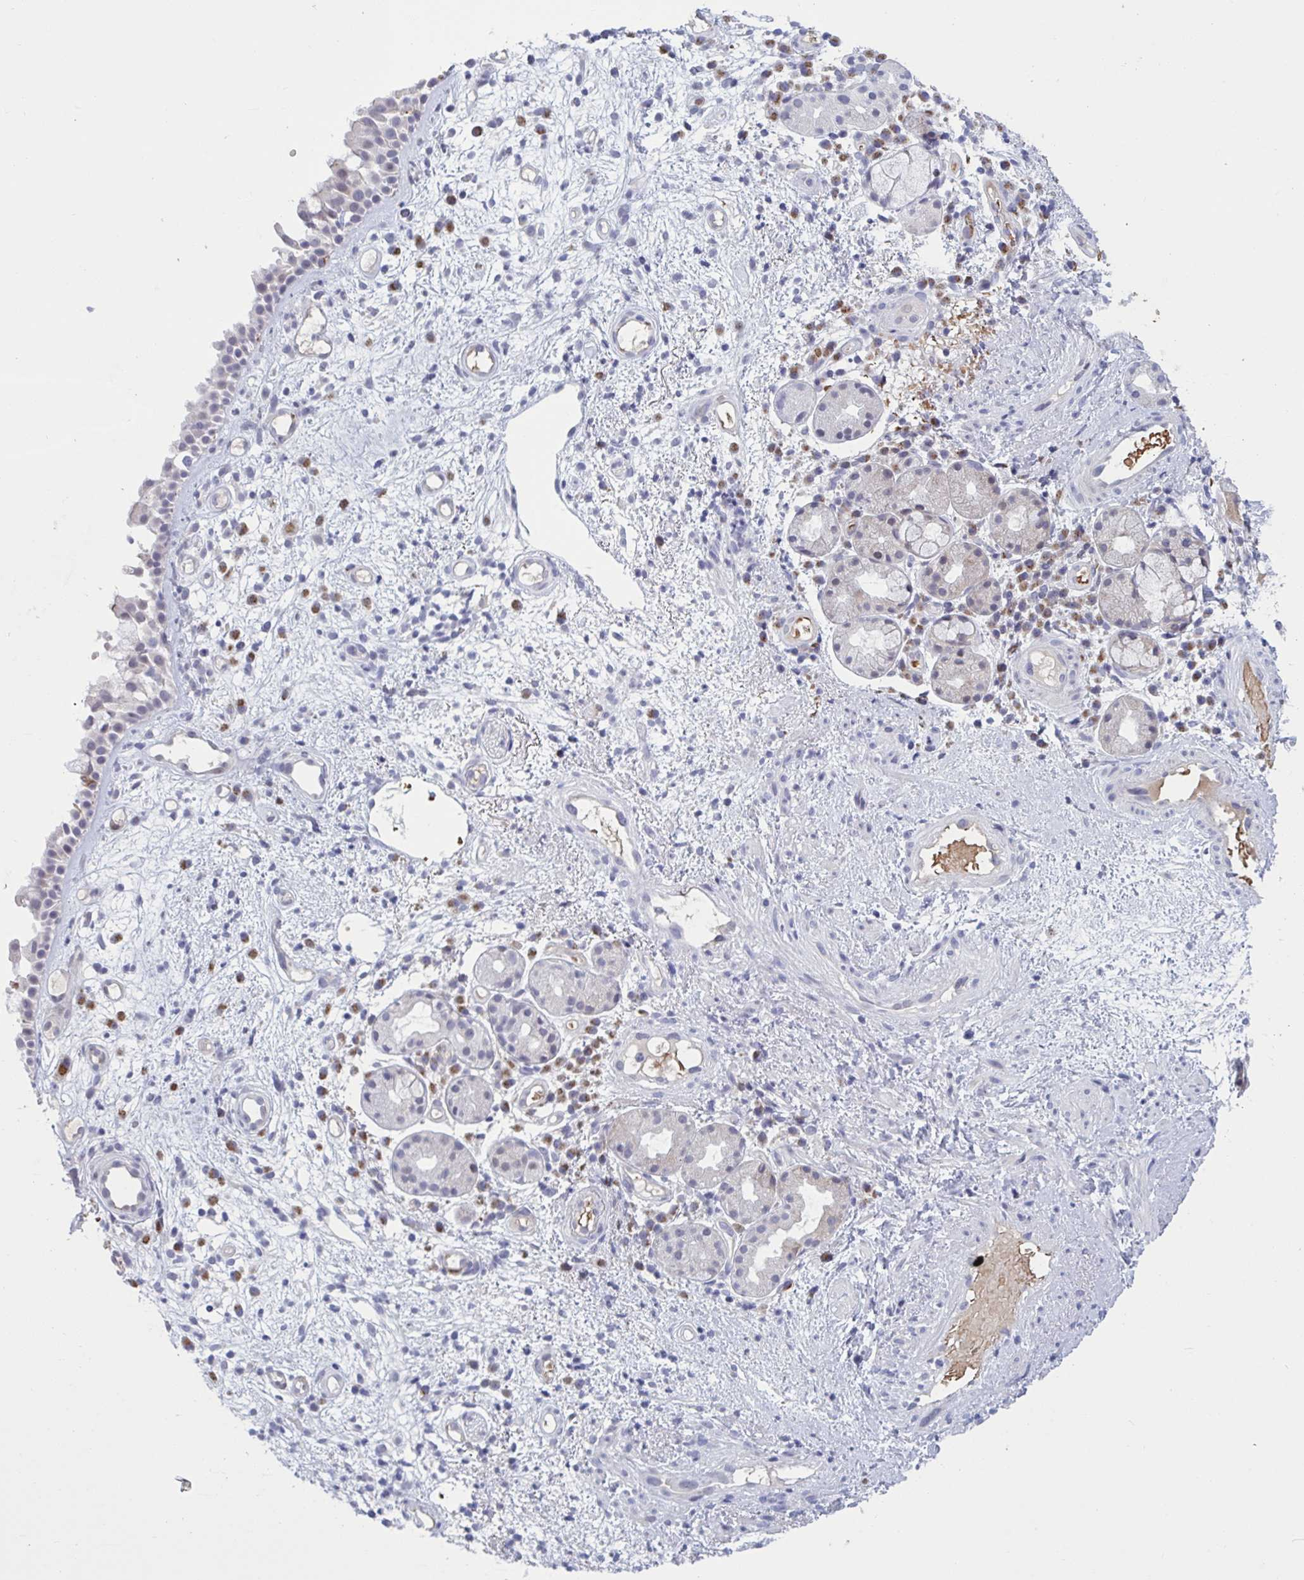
{"staining": {"intensity": "negative", "quantity": "none", "location": "none"}, "tissue": "nasopharynx", "cell_type": "Respiratory epithelial cells", "image_type": "normal", "snomed": [{"axis": "morphology", "description": "Normal tissue, NOS"}, {"axis": "morphology", "description": "Inflammation, NOS"}, {"axis": "topography", "description": "Nasopharynx"}], "caption": "High magnification brightfield microscopy of benign nasopharynx stained with DAB (brown) and counterstained with hematoxylin (blue): respiratory epithelial cells show no significant expression. Brightfield microscopy of immunohistochemistry stained with DAB (brown) and hematoxylin (blue), captured at high magnification.", "gene": "HSD11B2", "patient": {"sex": "male", "age": 54}}